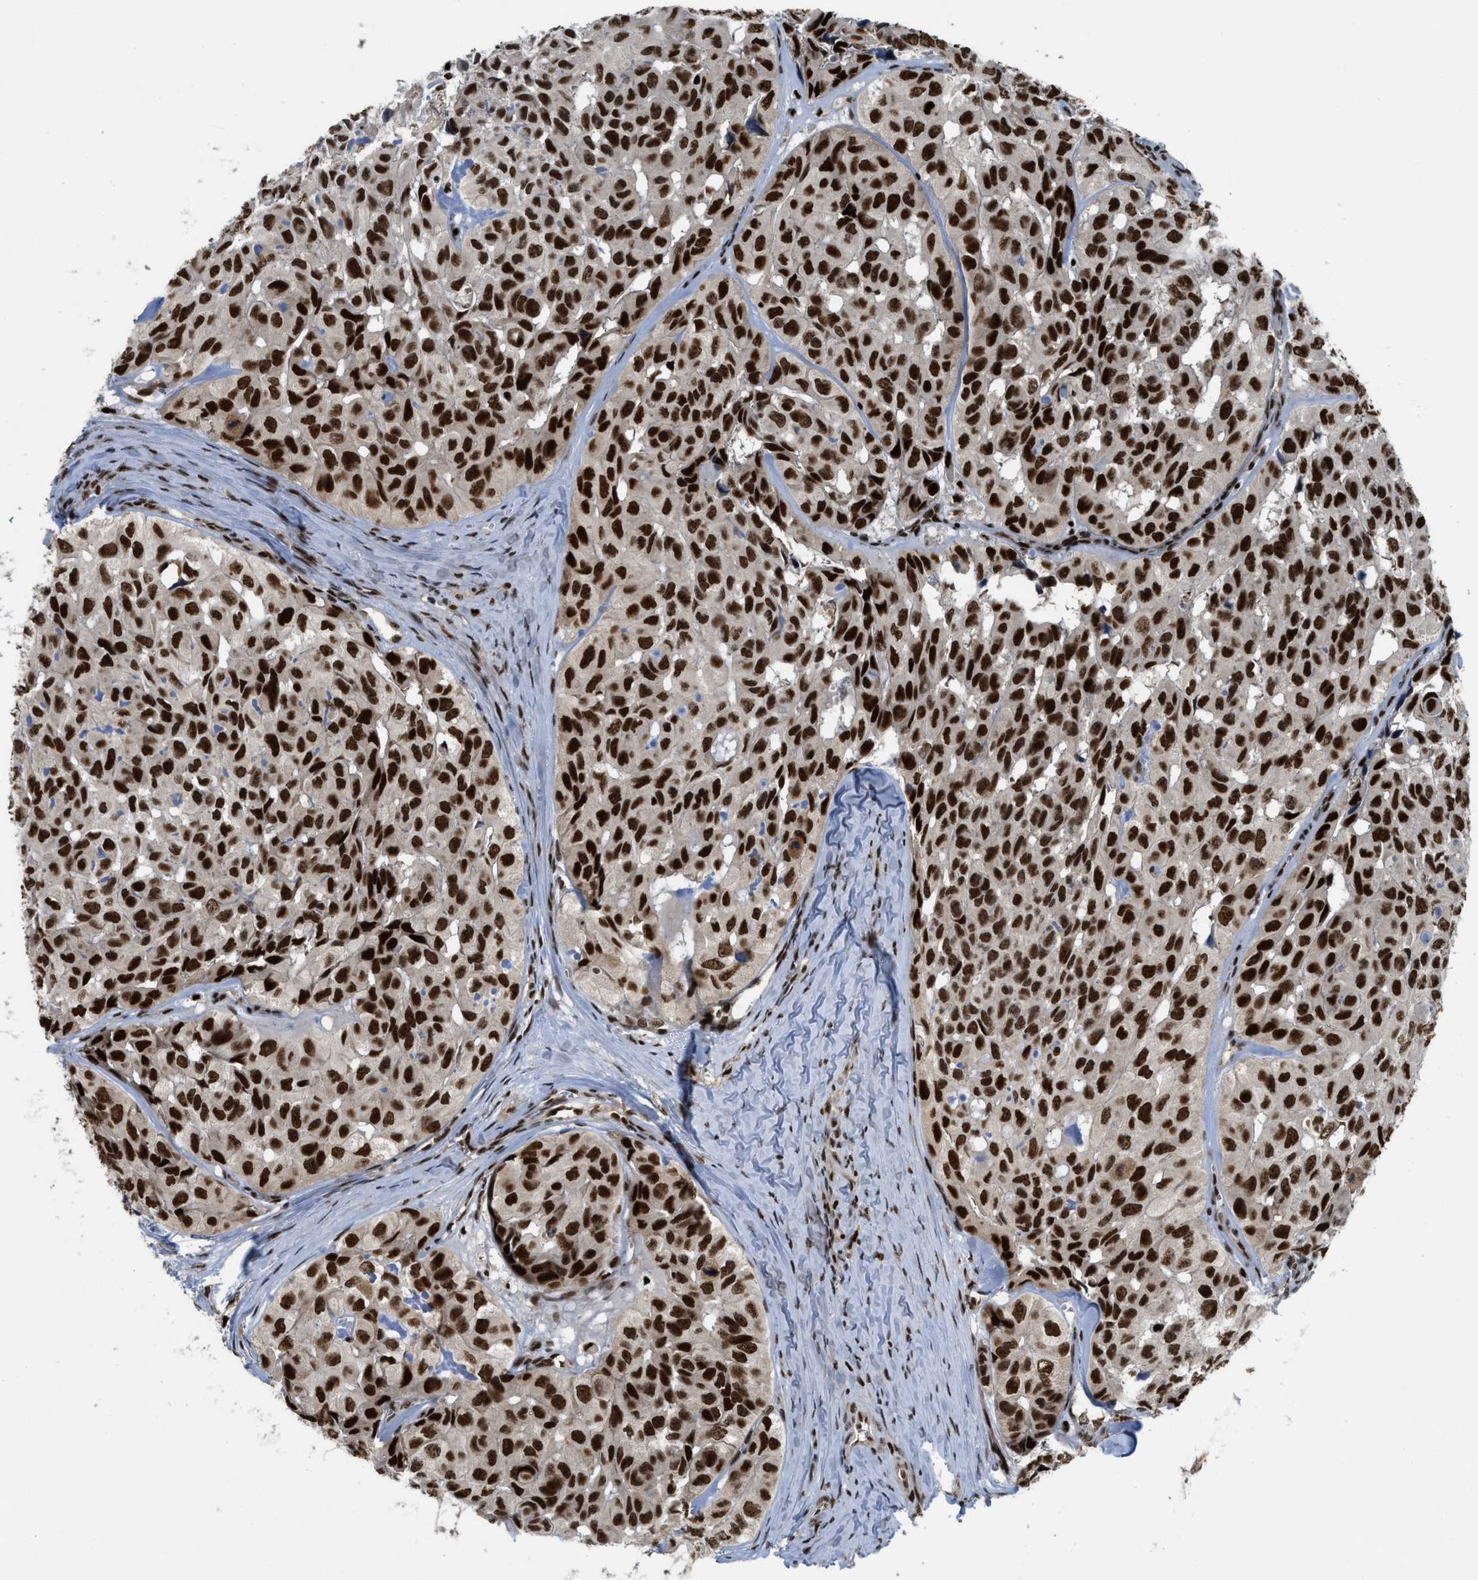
{"staining": {"intensity": "strong", "quantity": ">75%", "location": "nuclear"}, "tissue": "head and neck cancer", "cell_type": "Tumor cells", "image_type": "cancer", "snomed": [{"axis": "morphology", "description": "Adenocarcinoma, NOS"}, {"axis": "topography", "description": "Salivary gland, NOS"}, {"axis": "topography", "description": "Head-Neck"}], "caption": "This is an image of IHC staining of head and neck cancer, which shows strong positivity in the nuclear of tumor cells.", "gene": "RFX5", "patient": {"sex": "female", "age": 76}}